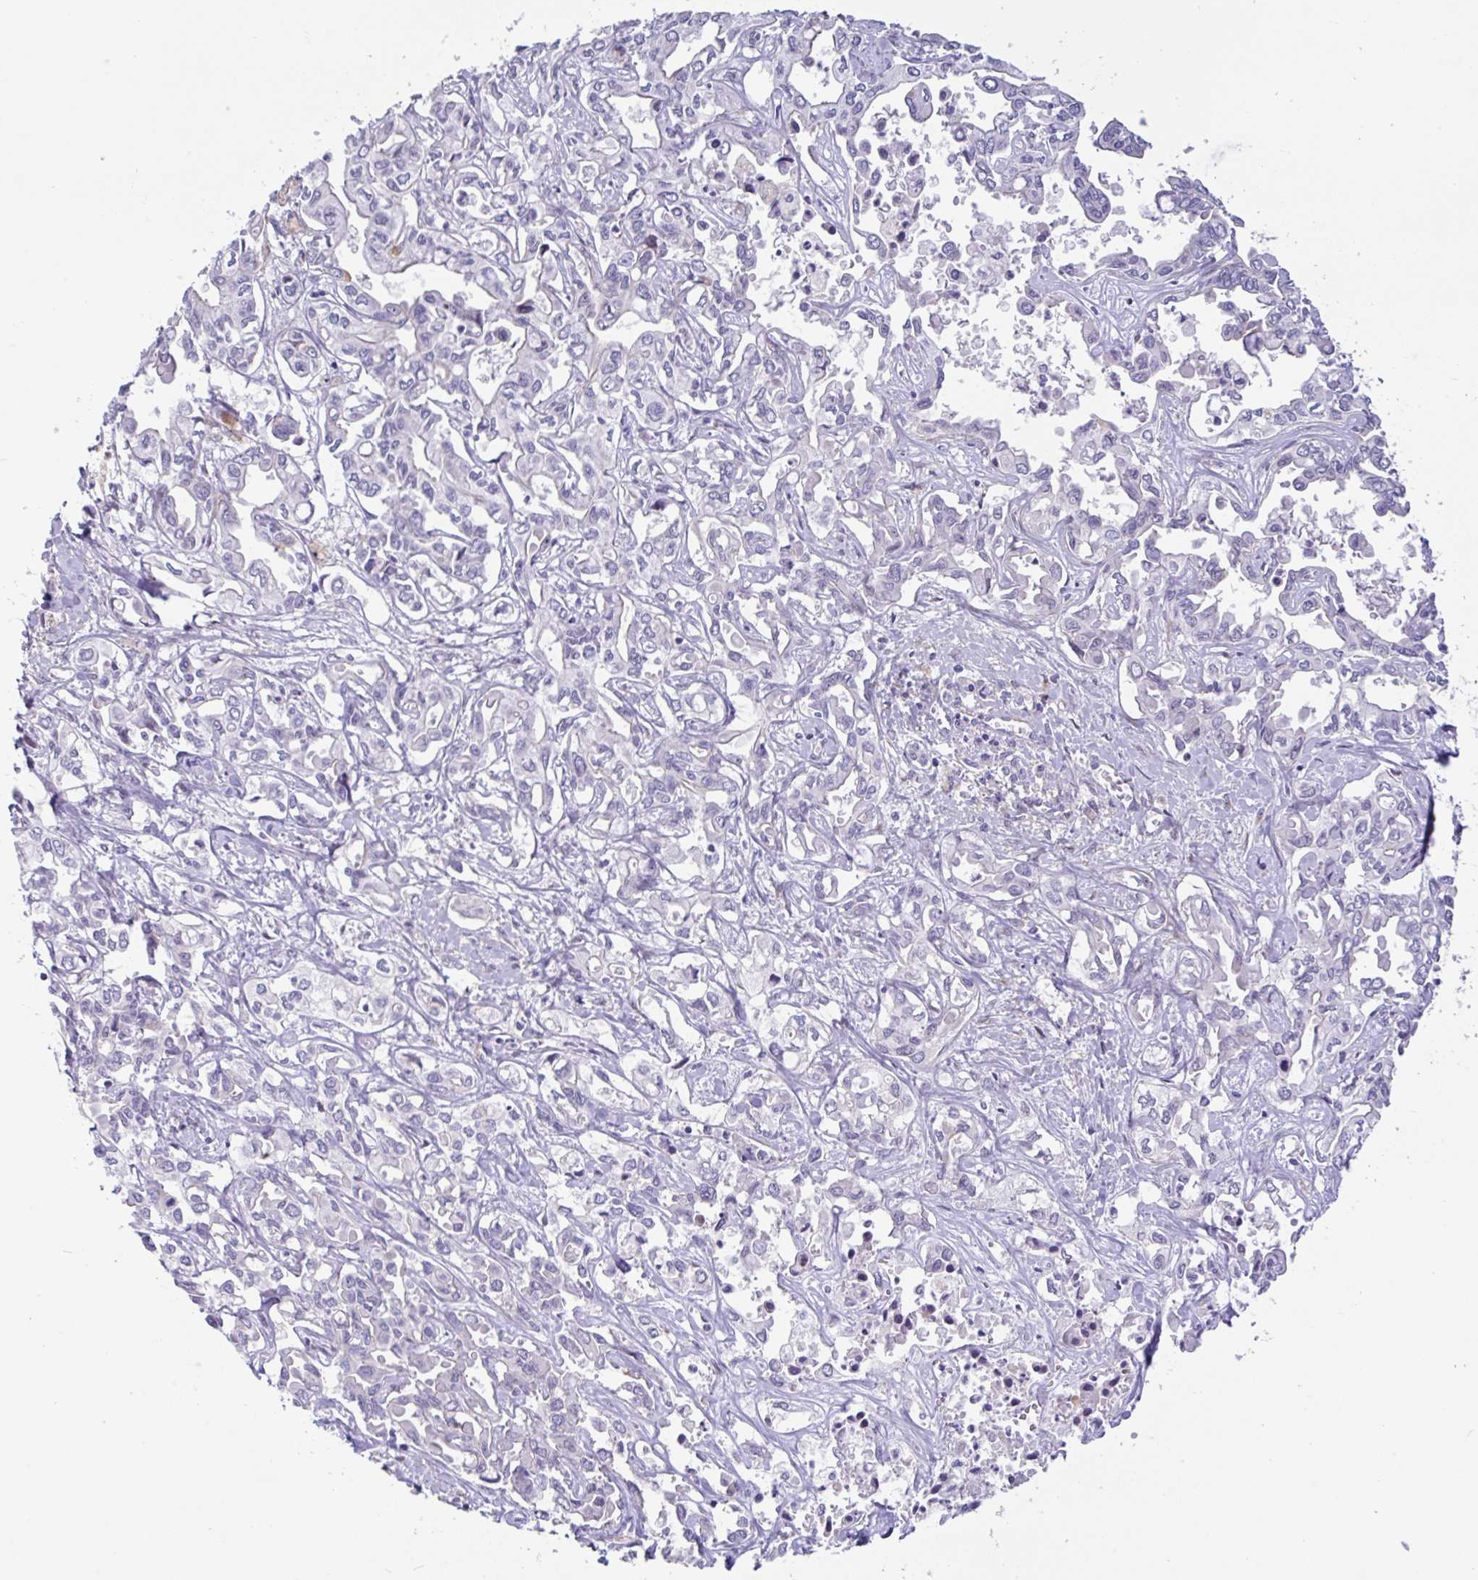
{"staining": {"intensity": "negative", "quantity": "none", "location": "none"}, "tissue": "liver cancer", "cell_type": "Tumor cells", "image_type": "cancer", "snomed": [{"axis": "morphology", "description": "Cholangiocarcinoma"}, {"axis": "topography", "description": "Liver"}], "caption": "Liver cancer was stained to show a protein in brown. There is no significant positivity in tumor cells.", "gene": "MXRA8", "patient": {"sex": "female", "age": 64}}